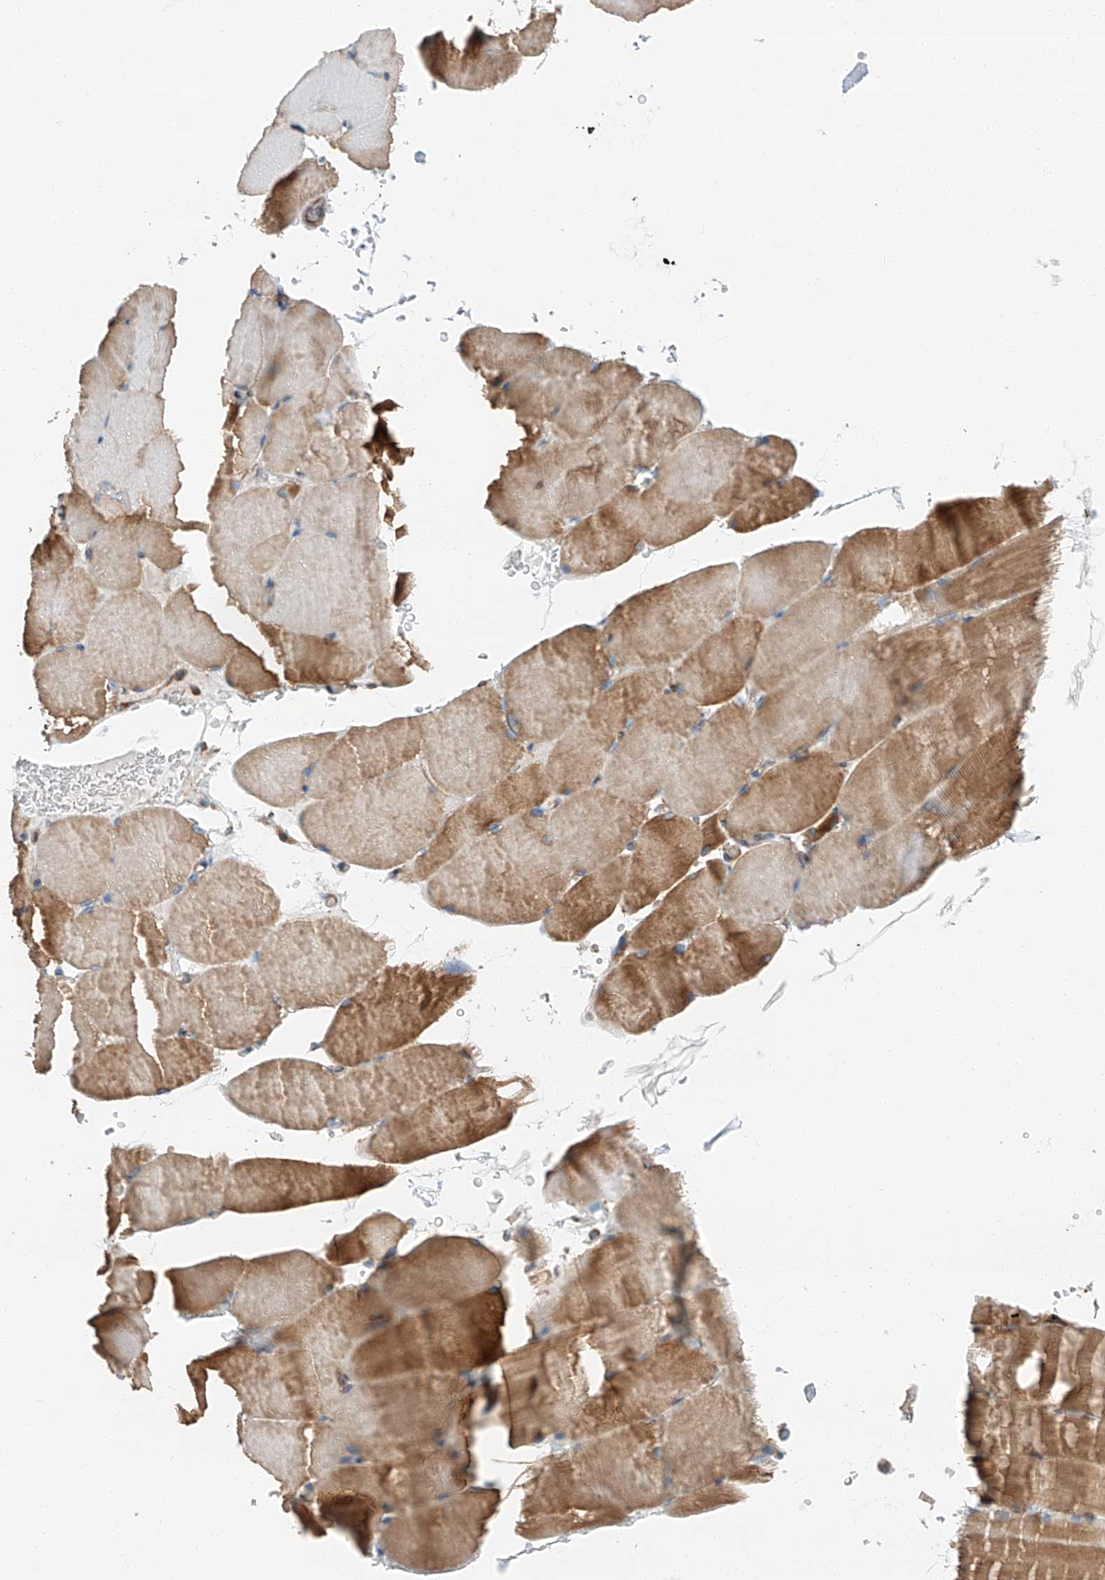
{"staining": {"intensity": "moderate", "quantity": "25%-75%", "location": "cytoplasmic/membranous"}, "tissue": "skeletal muscle", "cell_type": "Myocytes", "image_type": "normal", "snomed": [{"axis": "morphology", "description": "Normal tissue, NOS"}, {"axis": "topography", "description": "Skeletal muscle"}, {"axis": "topography", "description": "Parathyroid gland"}], "caption": "Immunohistochemistry (IHC) of benign human skeletal muscle exhibits medium levels of moderate cytoplasmic/membranous staining in approximately 25%-75% of myocytes.", "gene": "ZC3H15", "patient": {"sex": "female", "age": 37}}